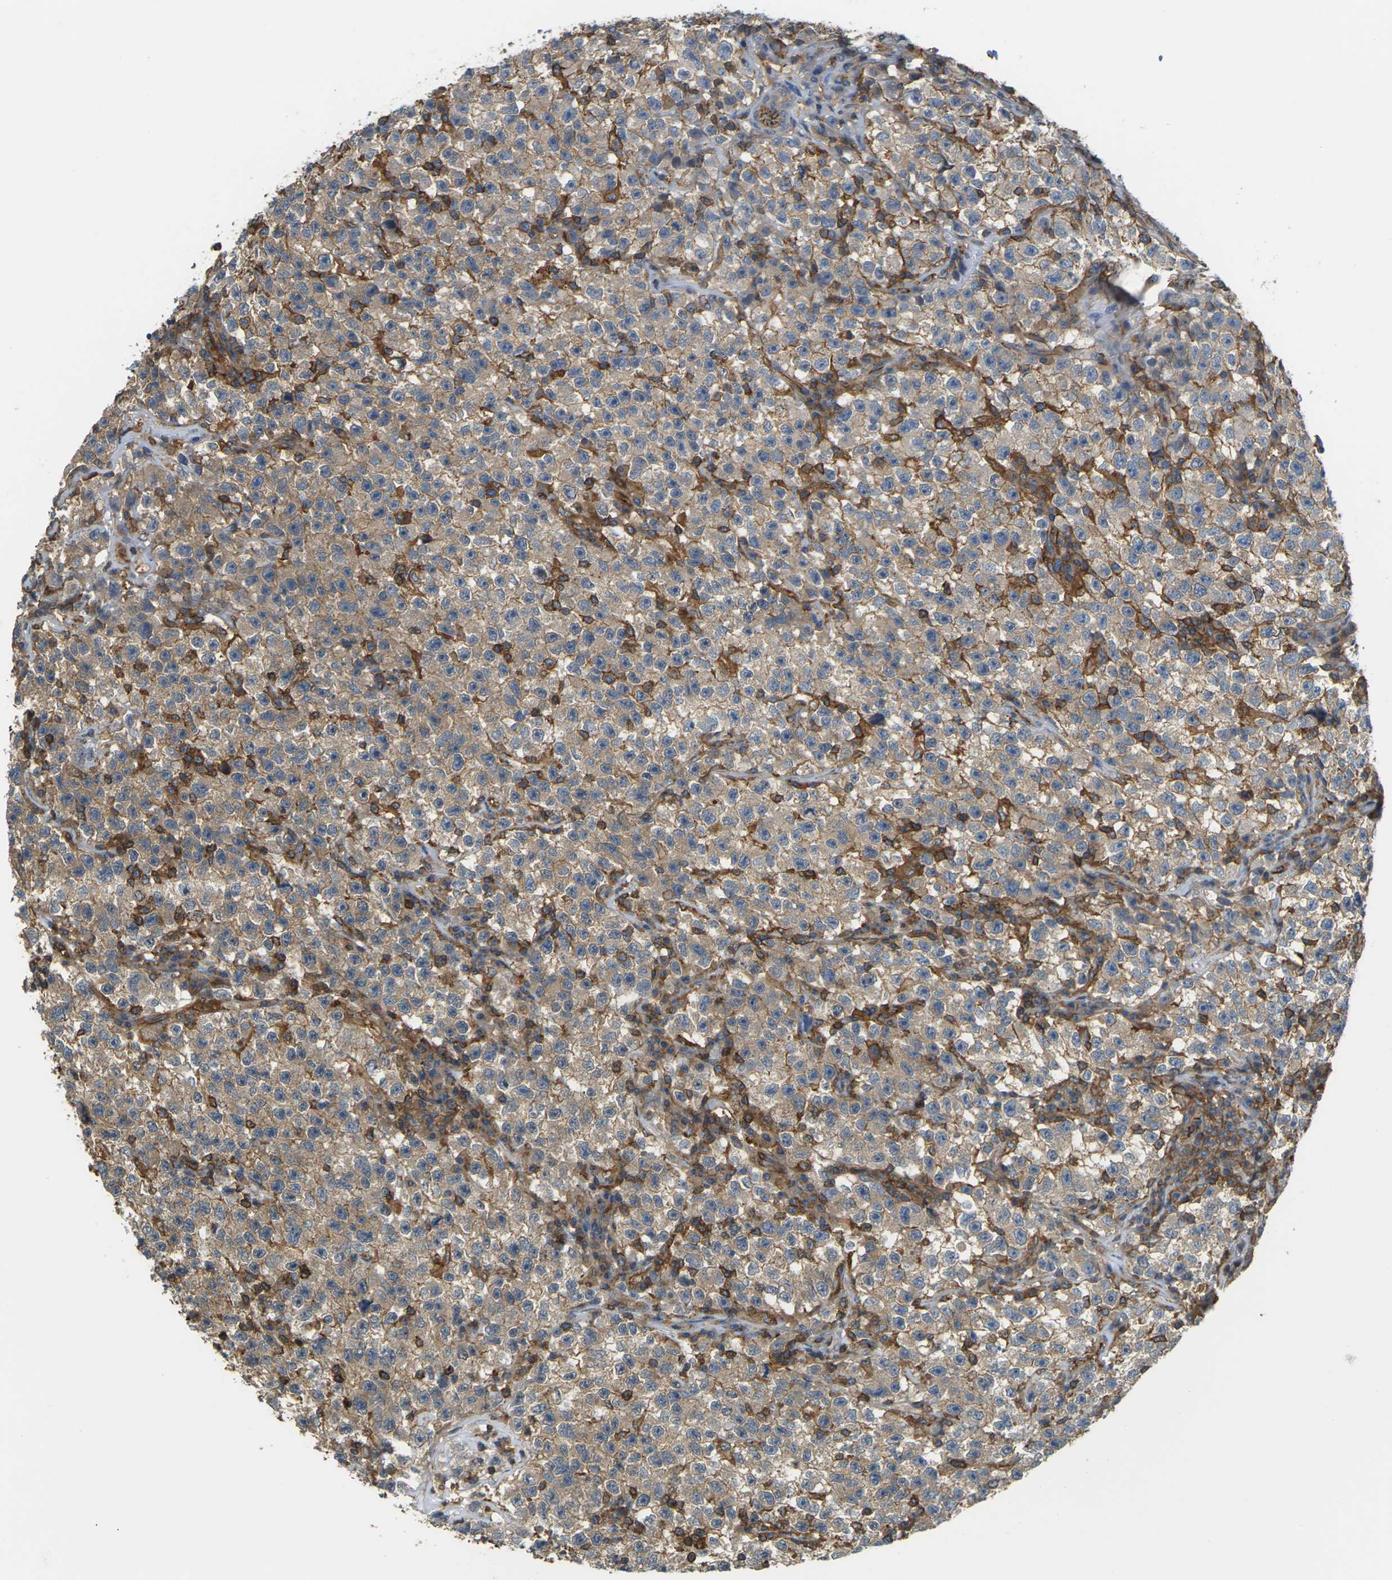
{"staining": {"intensity": "moderate", "quantity": "25%-75%", "location": "cytoplasmic/membranous"}, "tissue": "testis cancer", "cell_type": "Tumor cells", "image_type": "cancer", "snomed": [{"axis": "morphology", "description": "Seminoma, NOS"}, {"axis": "topography", "description": "Testis"}], "caption": "Immunohistochemical staining of testis seminoma shows medium levels of moderate cytoplasmic/membranous positivity in approximately 25%-75% of tumor cells.", "gene": "IQGAP1", "patient": {"sex": "male", "age": 22}}